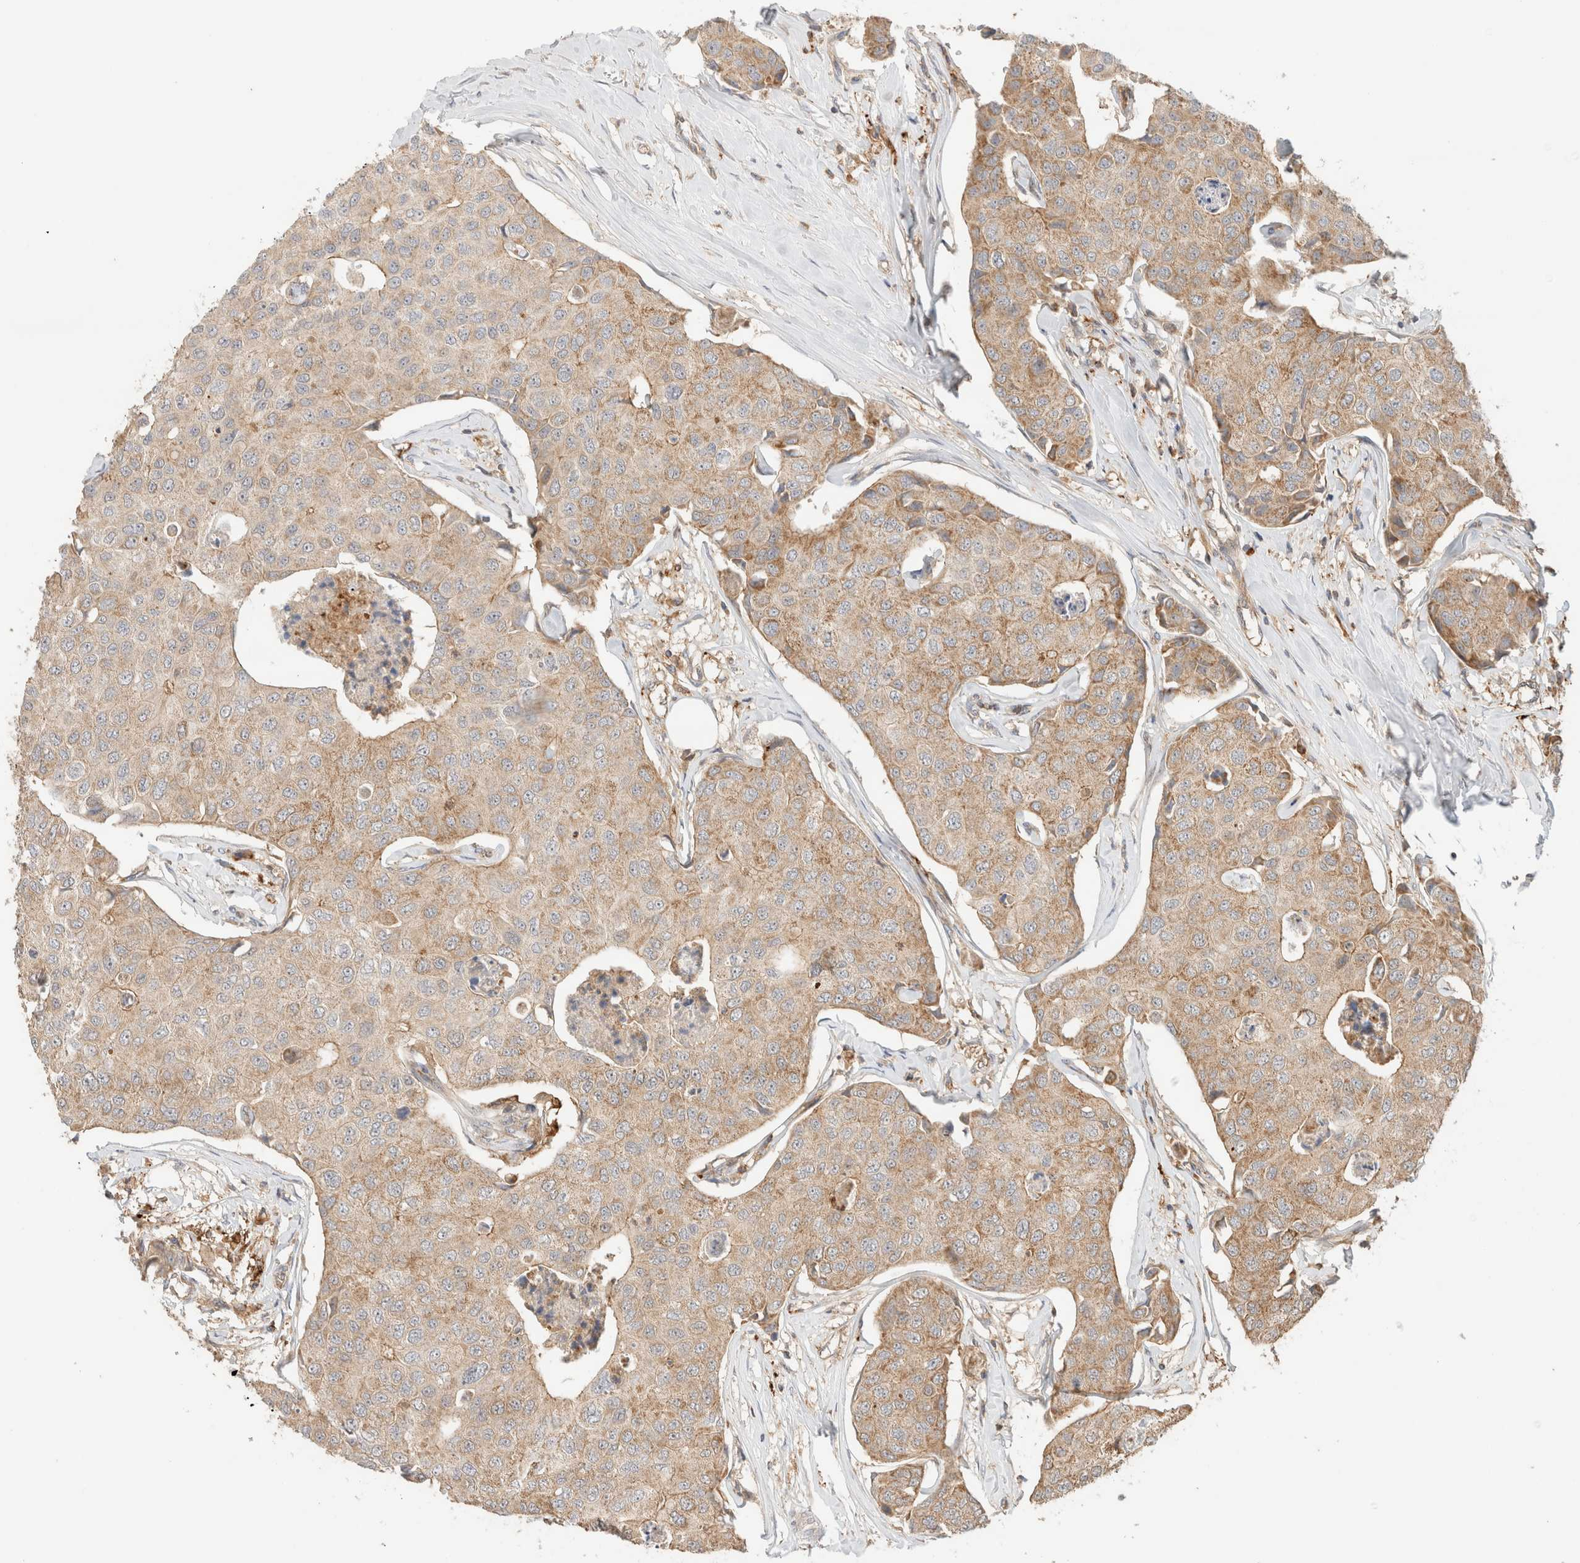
{"staining": {"intensity": "moderate", "quantity": ">75%", "location": "cytoplasmic/membranous"}, "tissue": "breast cancer", "cell_type": "Tumor cells", "image_type": "cancer", "snomed": [{"axis": "morphology", "description": "Duct carcinoma"}, {"axis": "topography", "description": "Breast"}], "caption": "Immunohistochemical staining of breast cancer demonstrates moderate cytoplasmic/membranous protein staining in about >75% of tumor cells.", "gene": "MRM3", "patient": {"sex": "female", "age": 80}}